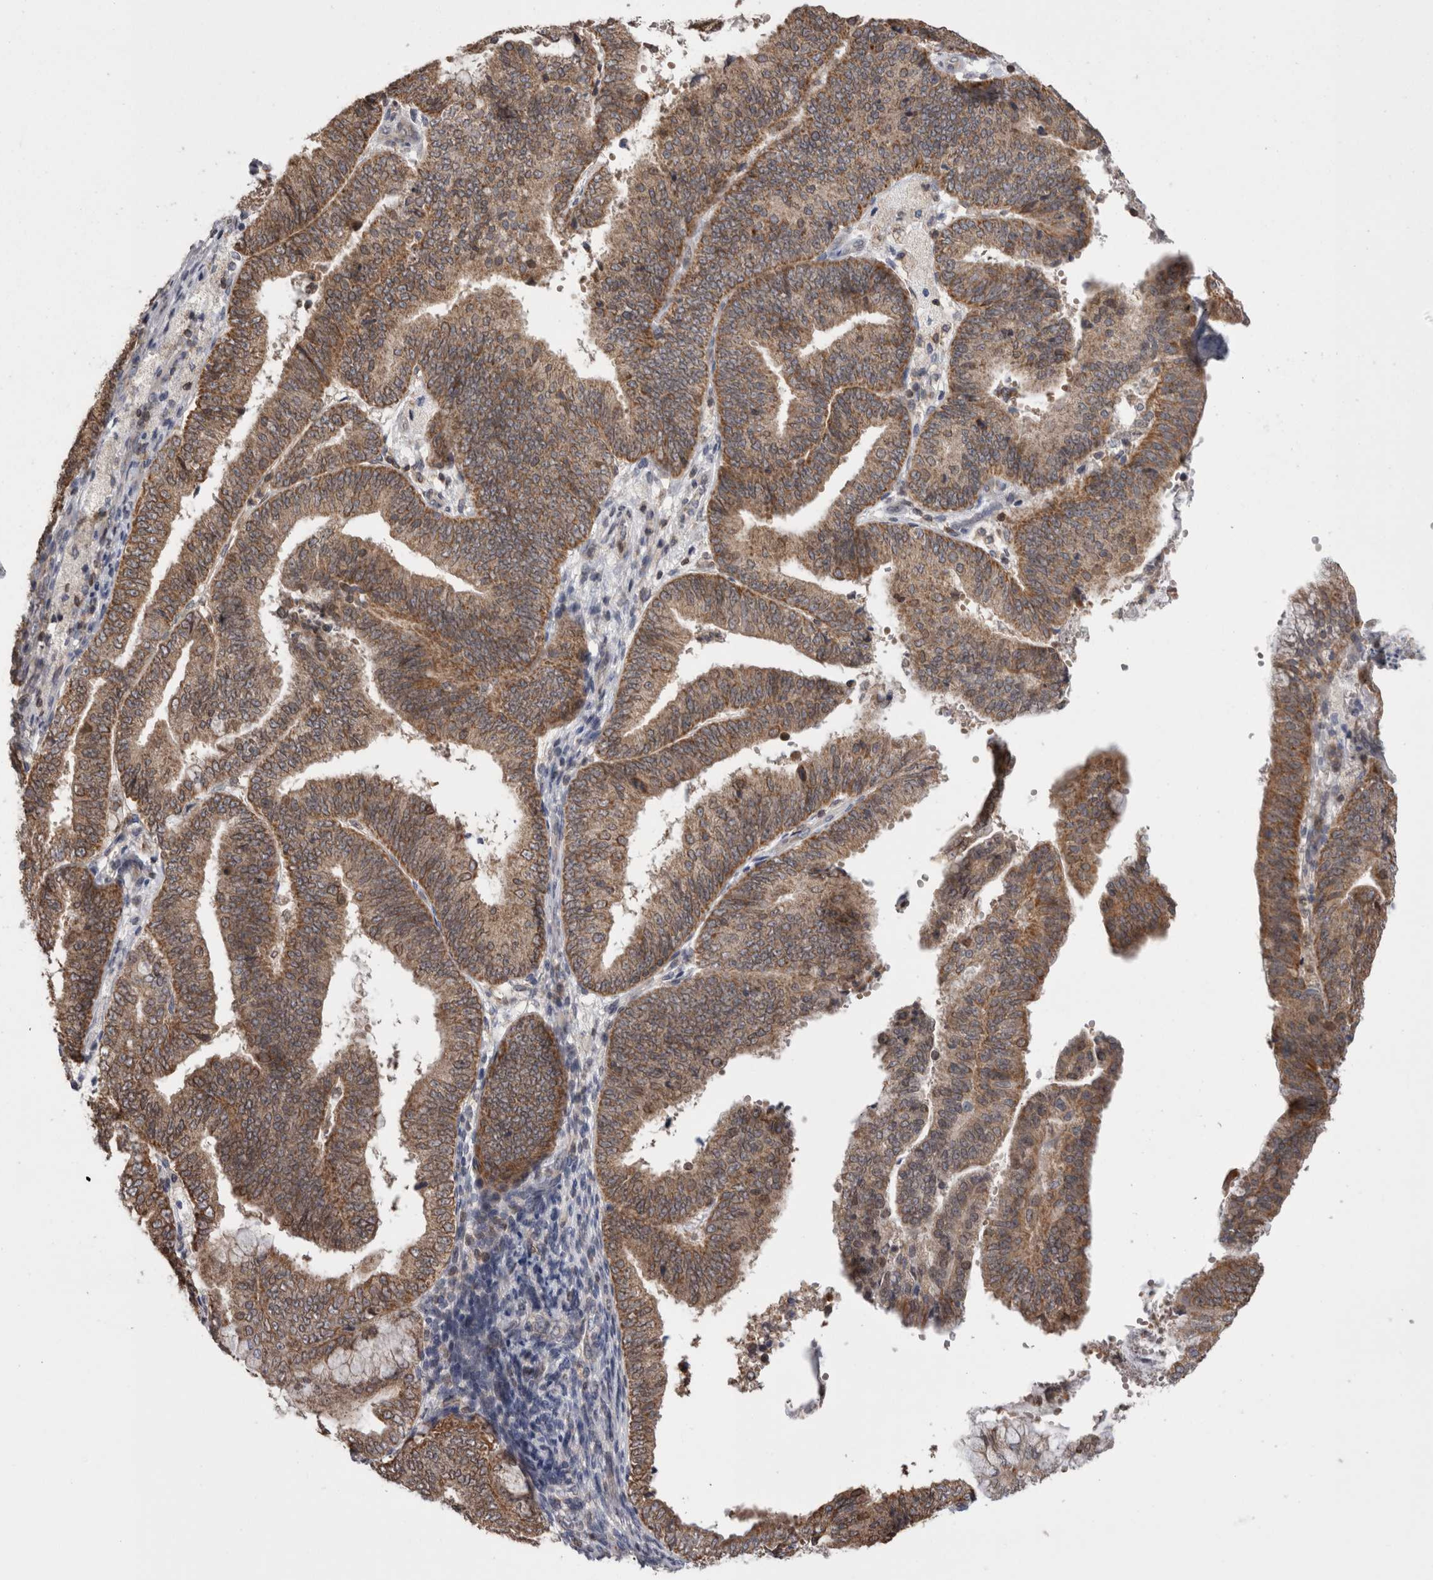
{"staining": {"intensity": "moderate", "quantity": ">75%", "location": "cytoplasmic/membranous"}, "tissue": "endometrial cancer", "cell_type": "Tumor cells", "image_type": "cancer", "snomed": [{"axis": "morphology", "description": "Adenocarcinoma, NOS"}, {"axis": "topography", "description": "Endometrium"}], "caption": "Protein expression by IHC demonstrates moderate cytoplasmic/membranous expression in about >75% of tumor cells in adenocarcinoma (endometrial).", "gene": "DARS2", "patient": {"sex": "female", "age": 63}}